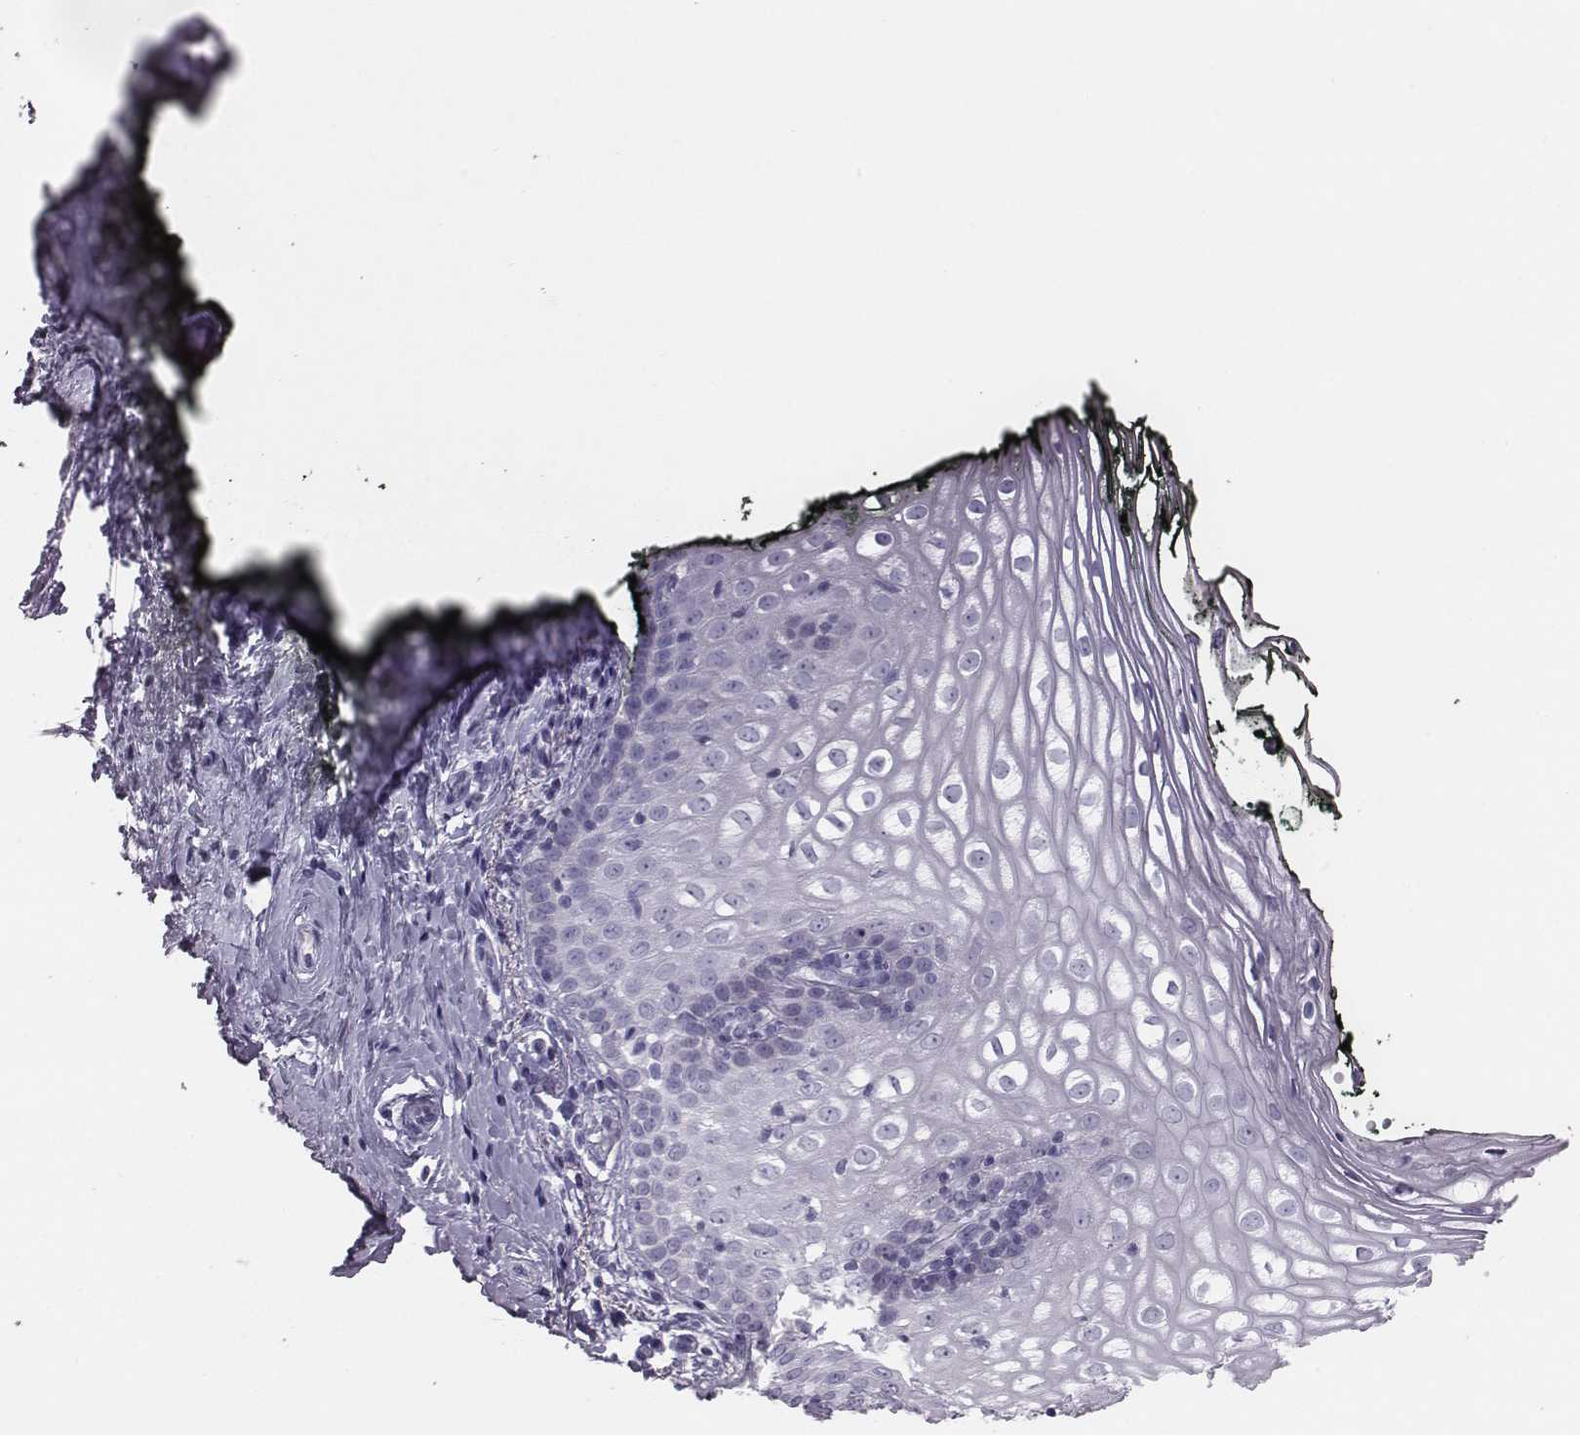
{"staining": {"intensity": "negative", "quantity": "none", "location": "none"}, "tissue": "vagina", "cell_type": "Squamous epithelial cells", "image_type": "normal", "snomed": [{"axis": "morphology", "description": "Normal tissue, NOS"}, {"axis": "topography", "description": "Vagina"}], "caption": "A high-resolution image shows immunohistochemistry staining of unremarkable vagina, which shows no significant positivity in squamous epithelial cells. (DAB (3,3'-diaminobenzidine) IHC, high magnification).", "gene": "CRISP1", "patient": {"sex": "female", "age": 47}}